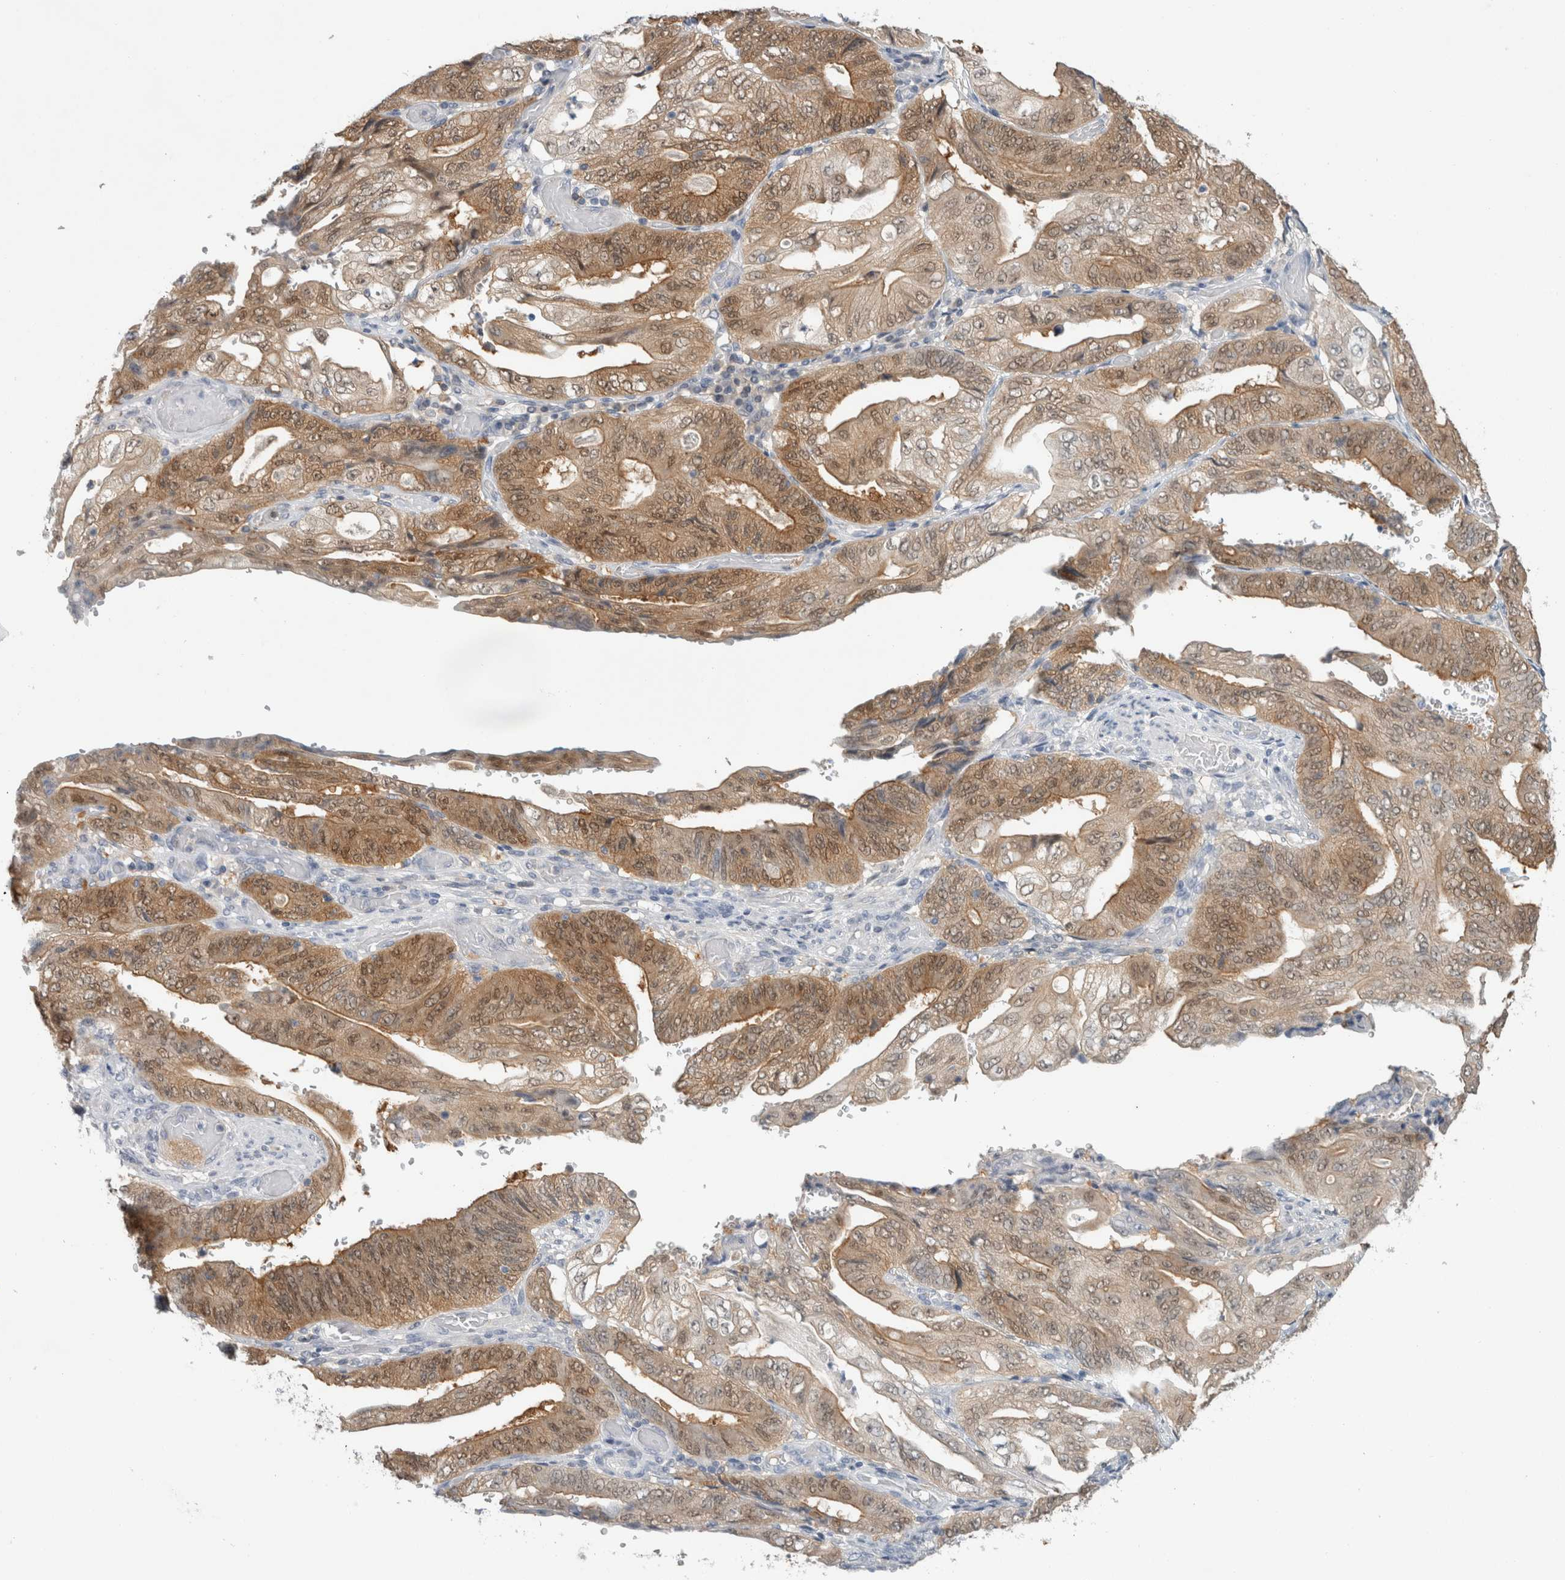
{"staining": {"intensity": "moderate", "quantity": ">75%", "location": "cytoplasmic/membranous,nuclear"}, "tissue": "stomach cancer", "cell_type": "Tumor cells", "image_type": "cancer", "snomed": [{"axis": "morphology", "description": "Adenocarcinoma, NOS"}, {"axis": "topography", "description": "Stomach"}], "caption": "Tumor cells exhibit medium levels of moderate cytoplasmic/membranous and nuclear expression in approximately >75% of cells in human stomach cancer (adenocarcinoma).", "gene": "CASP6", "patient": {"sex": "female", "age": 73}}